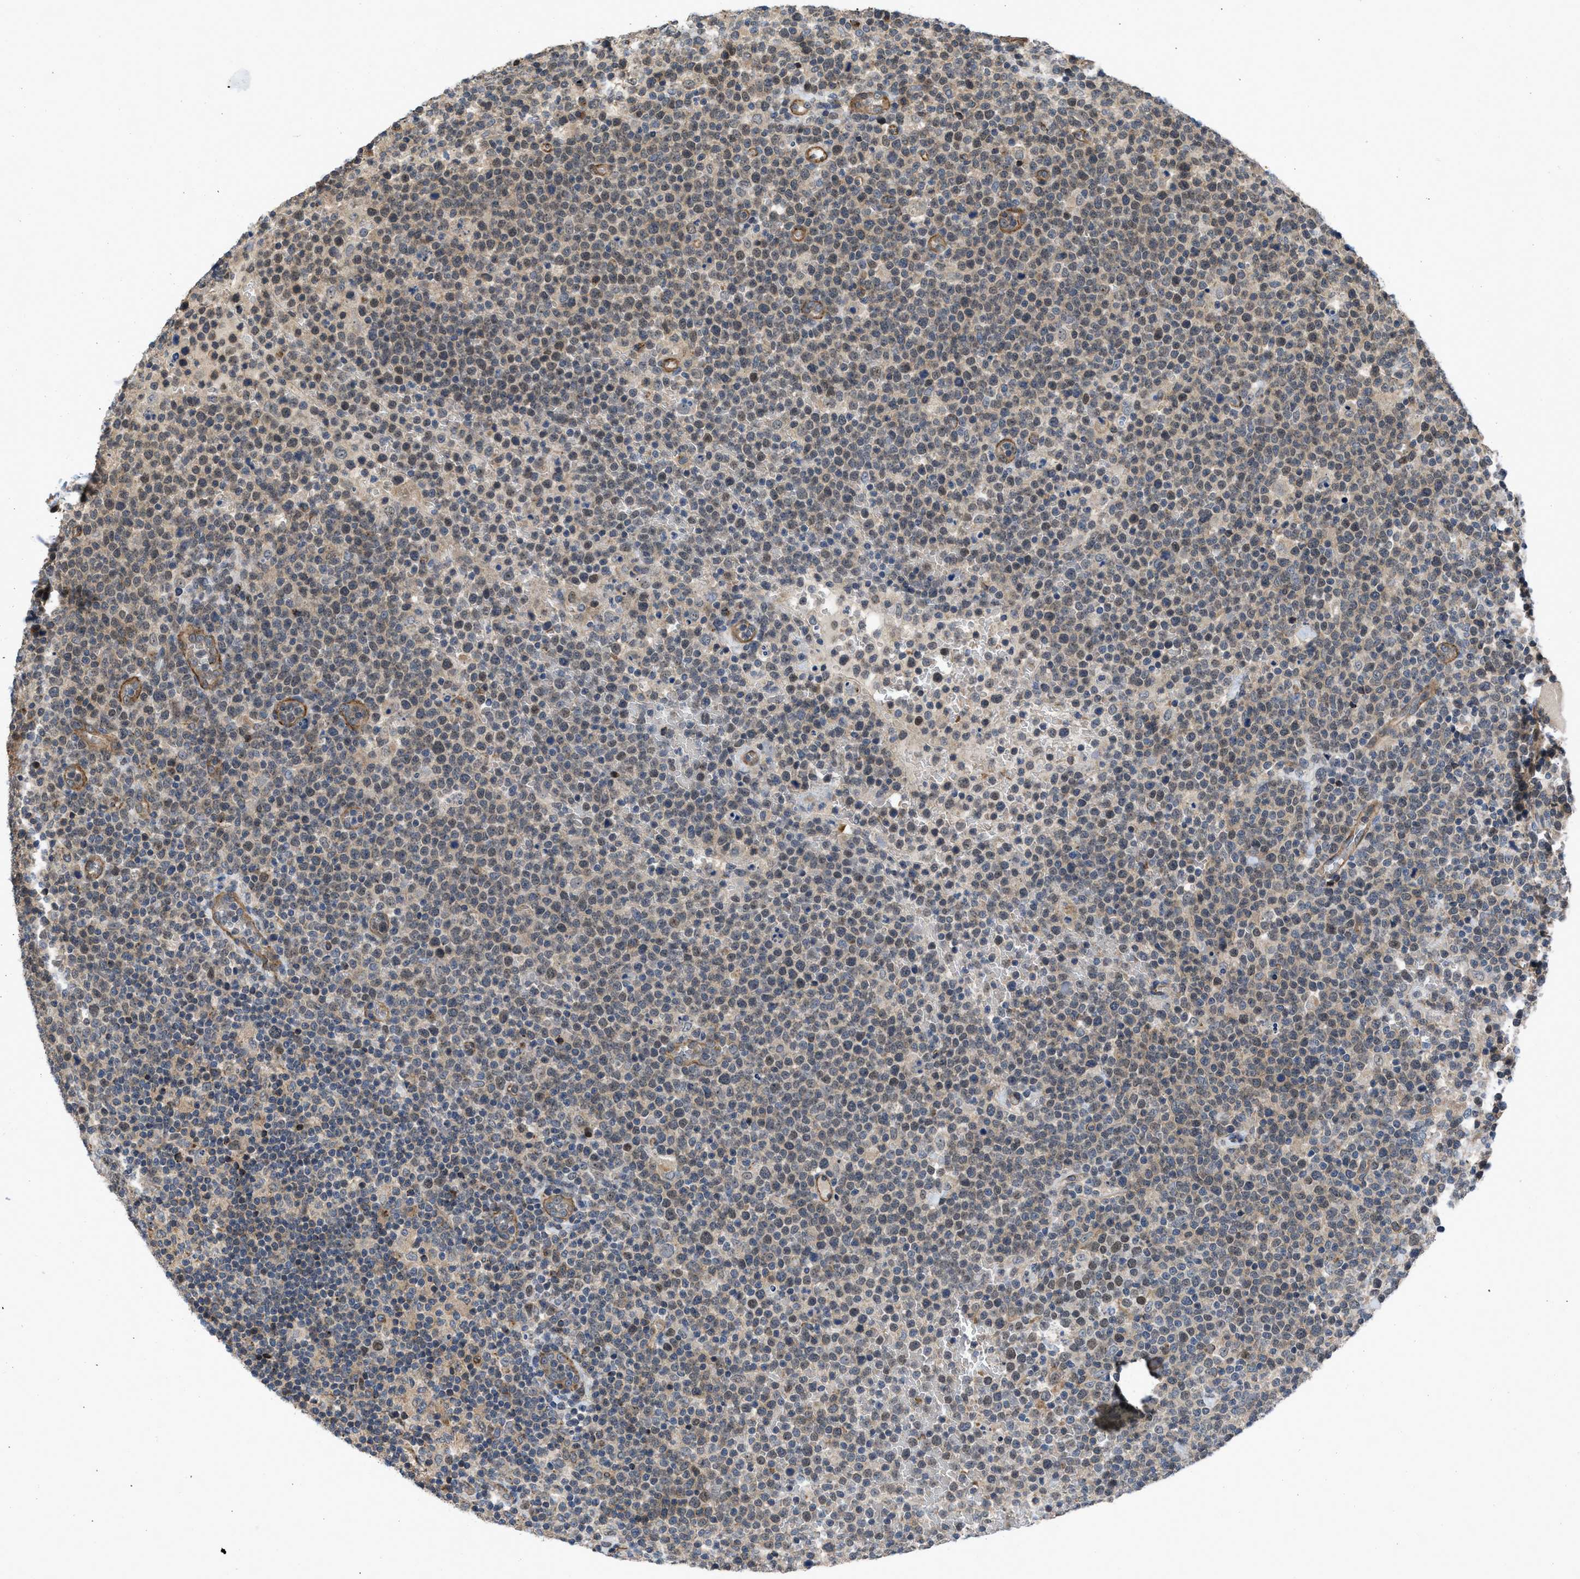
{"staining": {"intensity": "moderate", "quantity": "<25%", "location": "nuclear"}, "tissue": "lymphoma", "cell_type": "Tumor cells", "image_type": "cancer", "snomed": [{"axis": "morphology", "description": "Malignant lymphoma, non-Hodgkin's type, High grade"}, {"axis": "topography", "description": "Lymph node"}], "caption": "Immunohistochemical staining of lymphoma displays low levels of moderate nuclear protein staining in about <25% of tumor cells. The protein of interest is stained brown, and the nuclei are stained in blue (DAB (3,3'-diaminobenzidine) IHC with brightfield microscopy, high magnification).", "gene": "GPATCH2L", "patient": {"sex": "male", "age": 61}}